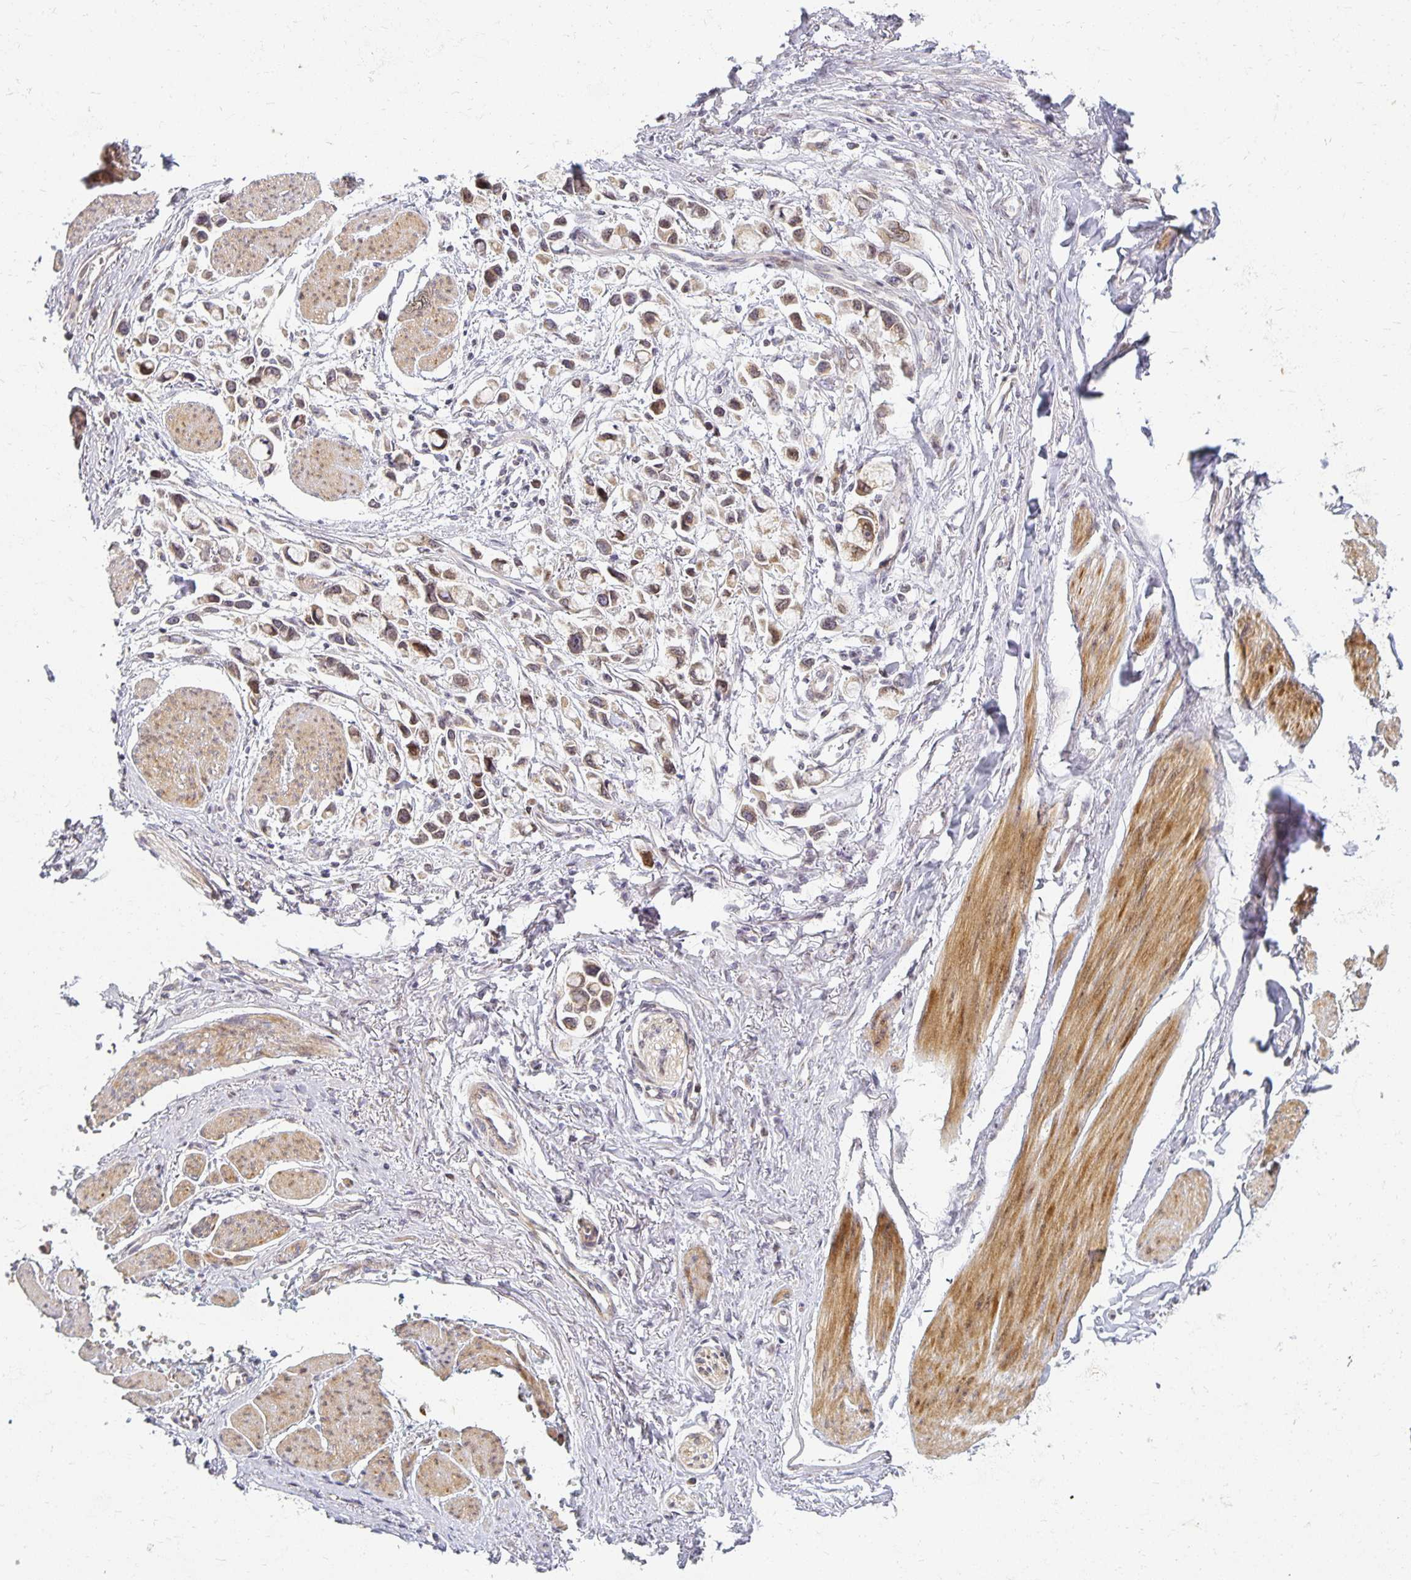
{"staining": {"intensity": "weak", "quantity": "25%-75%", "location": "cytoplasmic/membranous"}, "tissue": "stomach cancer", "cell_type": "Tumor cells", "image_type": "cancer", "snomed": [{"axis": "morphology", "description": "Adenocarcinoma, NOS"}, {"axis": "topography", "description": "Stomach"}], "caption": "This histopathology image shows IHC staining of adenocarcinoma (stomach), with low weak cytoplasmic/membranous positivity in about 25%-75% of tumor cells.", "gene": "EHF", "patient": {"sex": "female", "age": 81}}